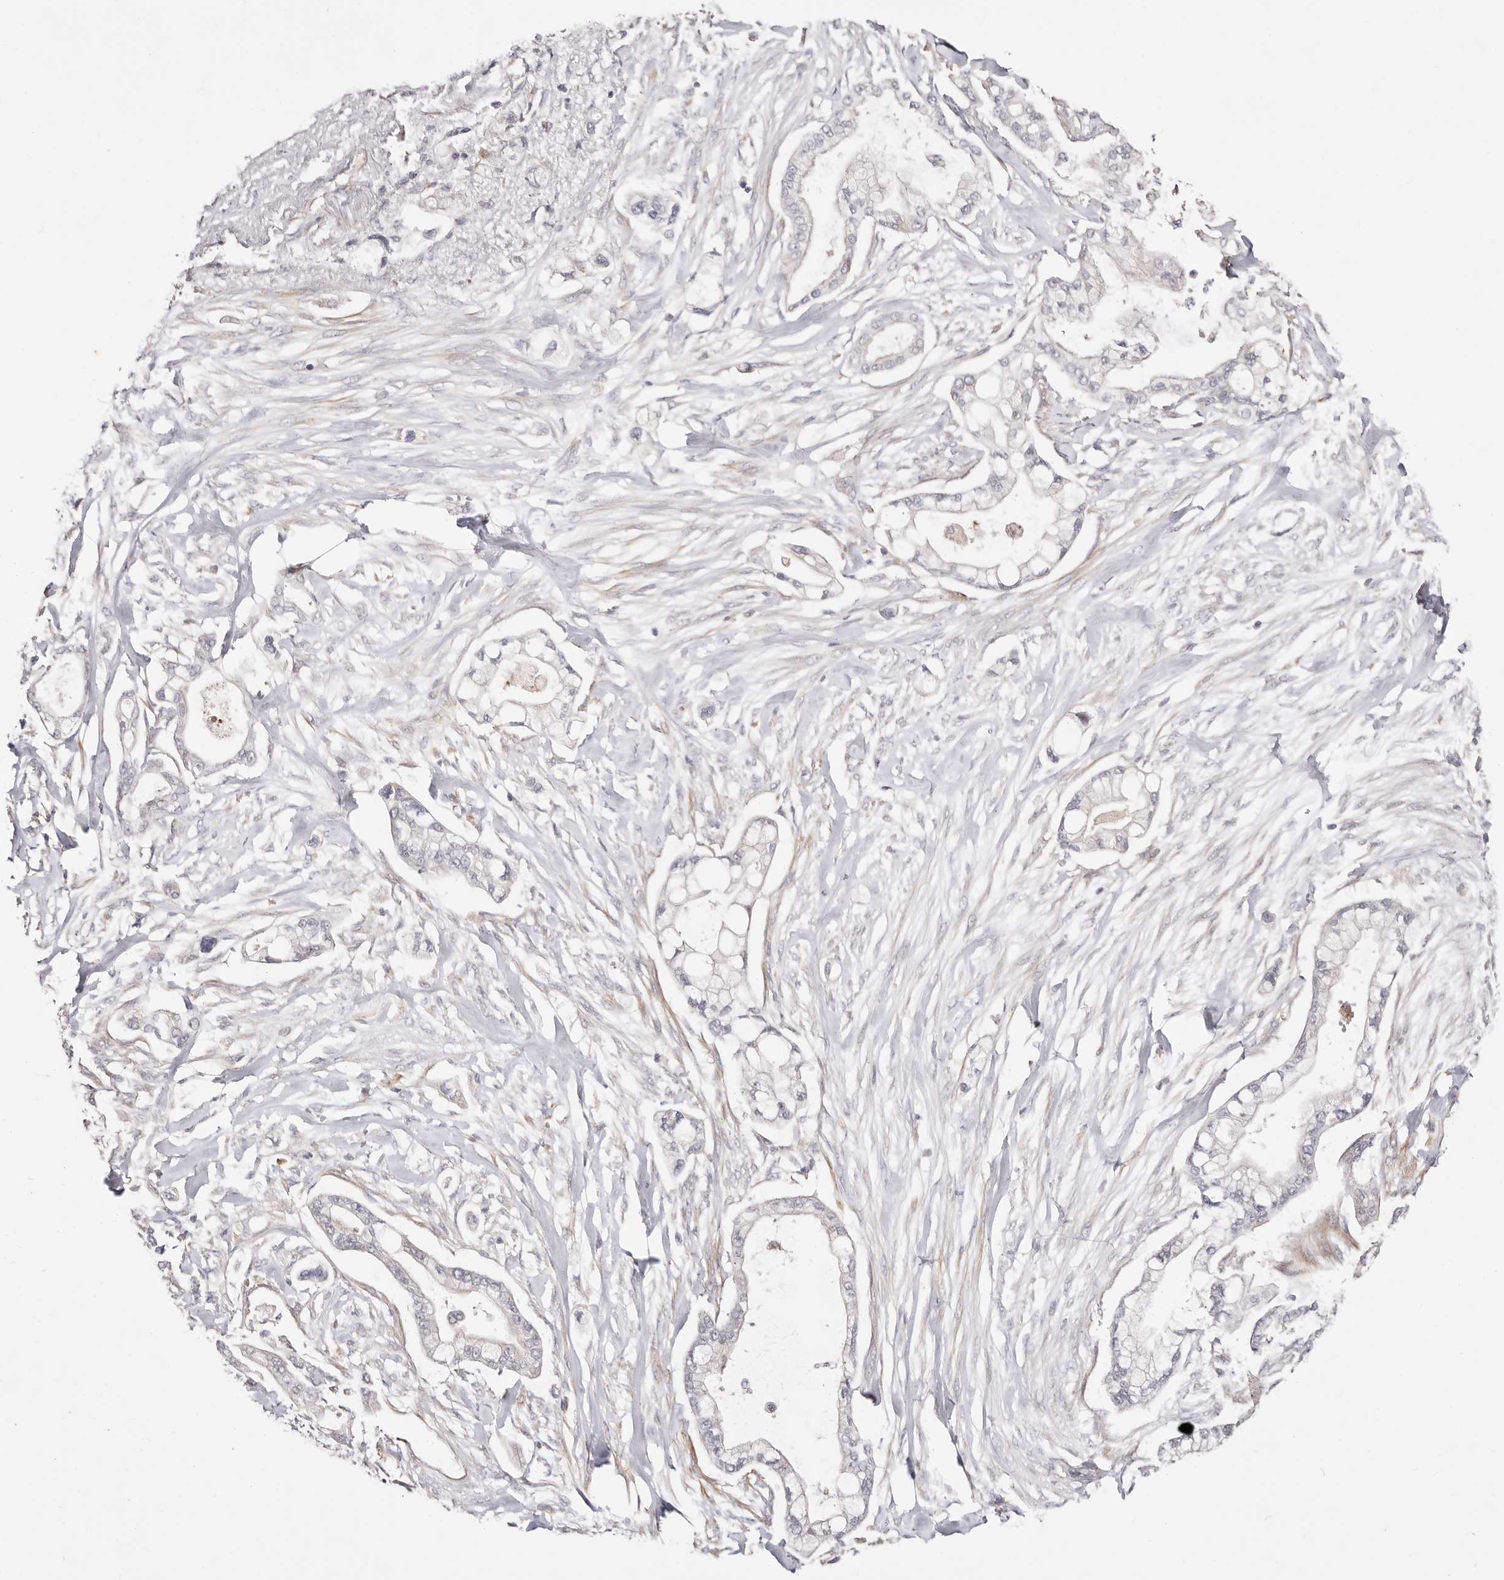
{"staining": {"intensity": "negative", "quantity": "none", "location": "none"}, "tissue": "pancreatic cancer", "cell_type": "Tumor cells", "image_type": "cancer", "snomed": [{"axis": "morphology", "description": "Adenocarcinoma, NOS"}, {"axis": "topography", "description": "Pancreas"}], "caption": "A high-resolution histopathology image shows immunohistochemistry staining of pancreatic adenocarcinoma, which shows no significant staining in tumor cells.", "gene": "MAPK1", "patient": {"sex": "male", "age": 68}}